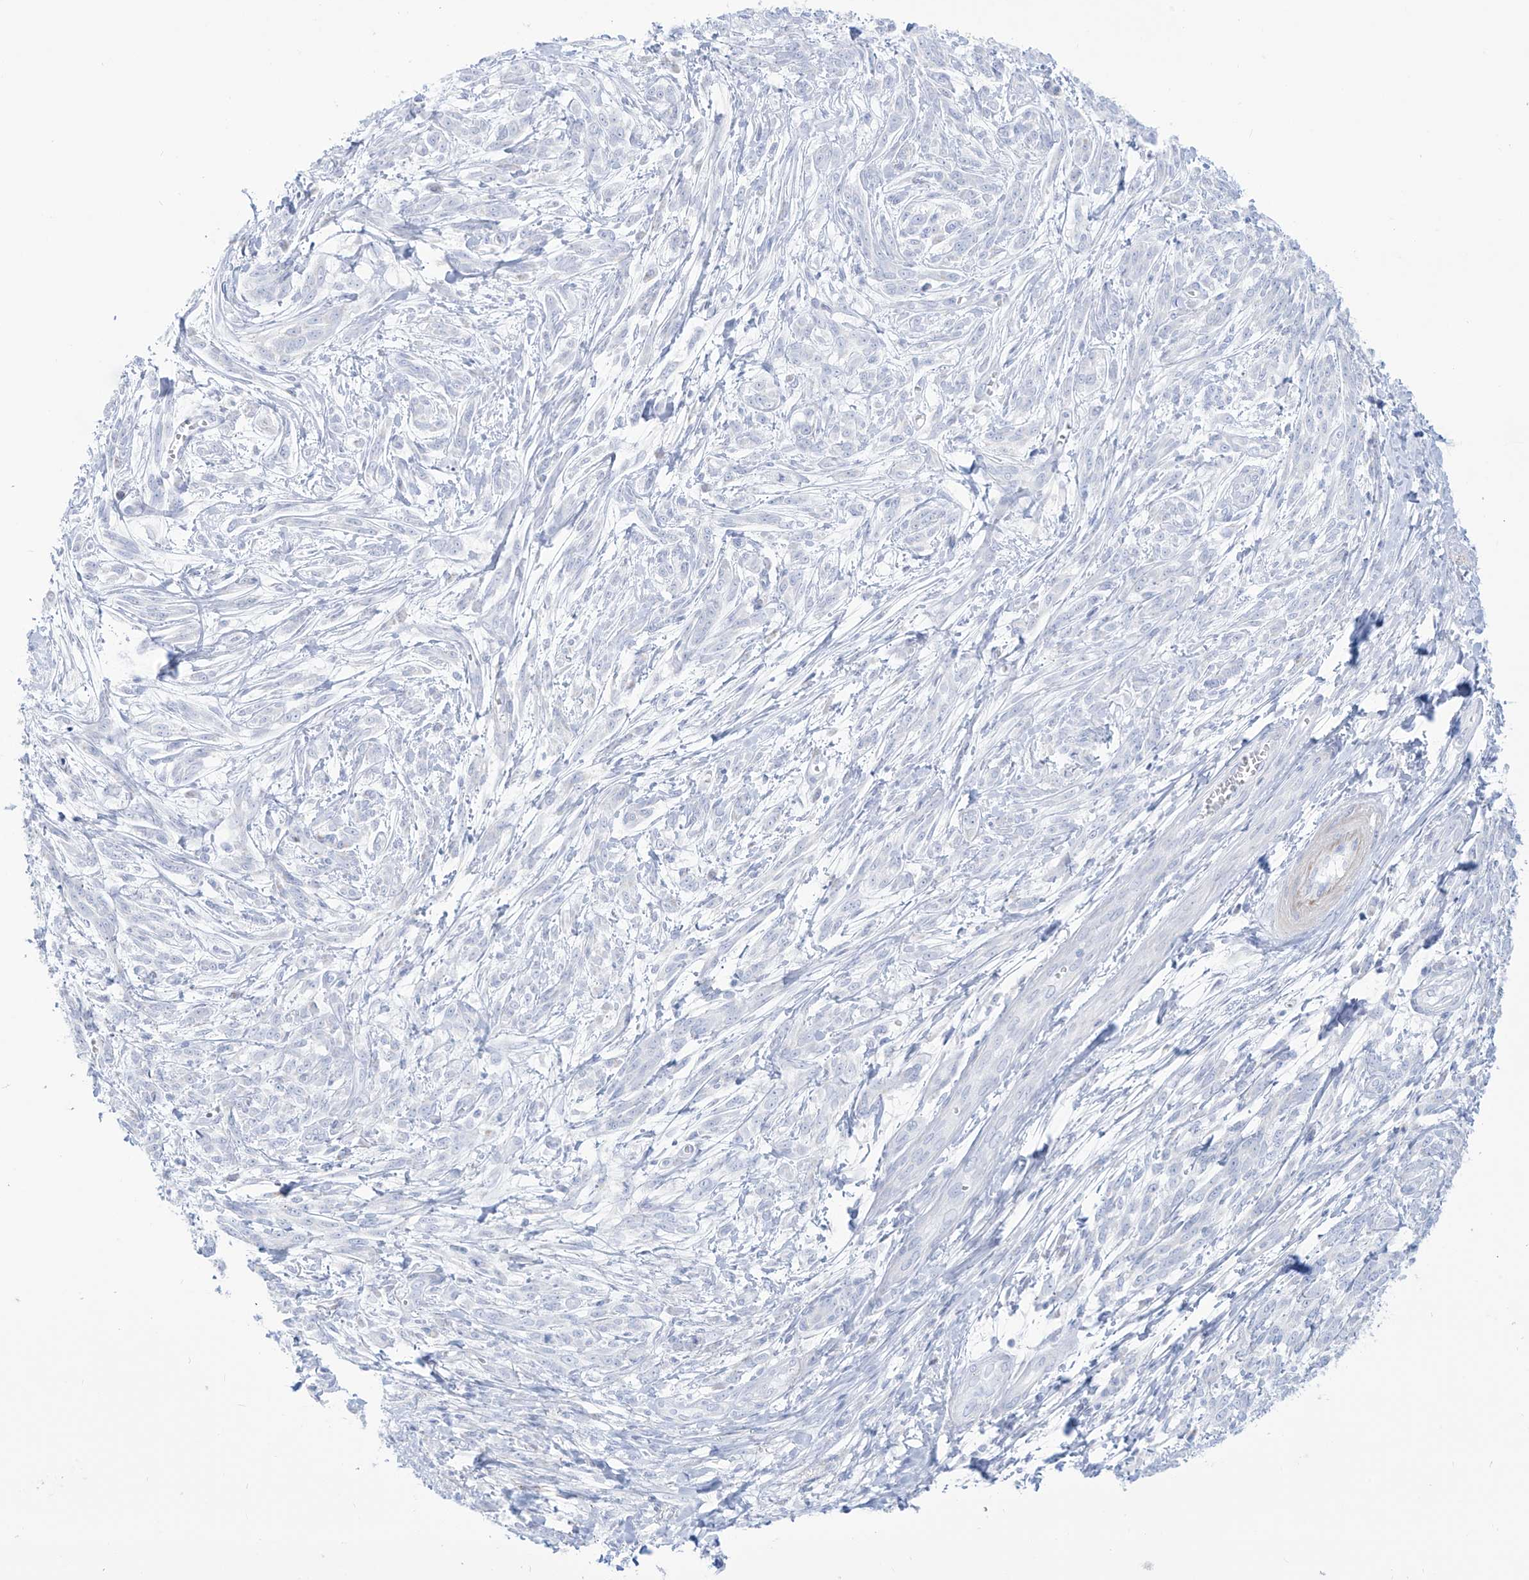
{"staining": {"intensity": "negative", "quantity": "none", "location": "none"}, "tissue": "melanoma", "cell_type": "Tumor cells", "image_type": "cancer", "snomed": [{"axis": "morphology", "description": "Malignant melanoma, NOS"}, {"axis": "topography", "description": "Skin"}], "caption": "A histopathology image of melanoma stained for a protein reveals no brown staining in tumor cells. (DAB (3,3'-diaminobenzidine) immunohistochemistry (IHC) with hematoxylin counter stain).", "gene": "SLC26A3", "patient": {"sex": "male", "age": 49}}